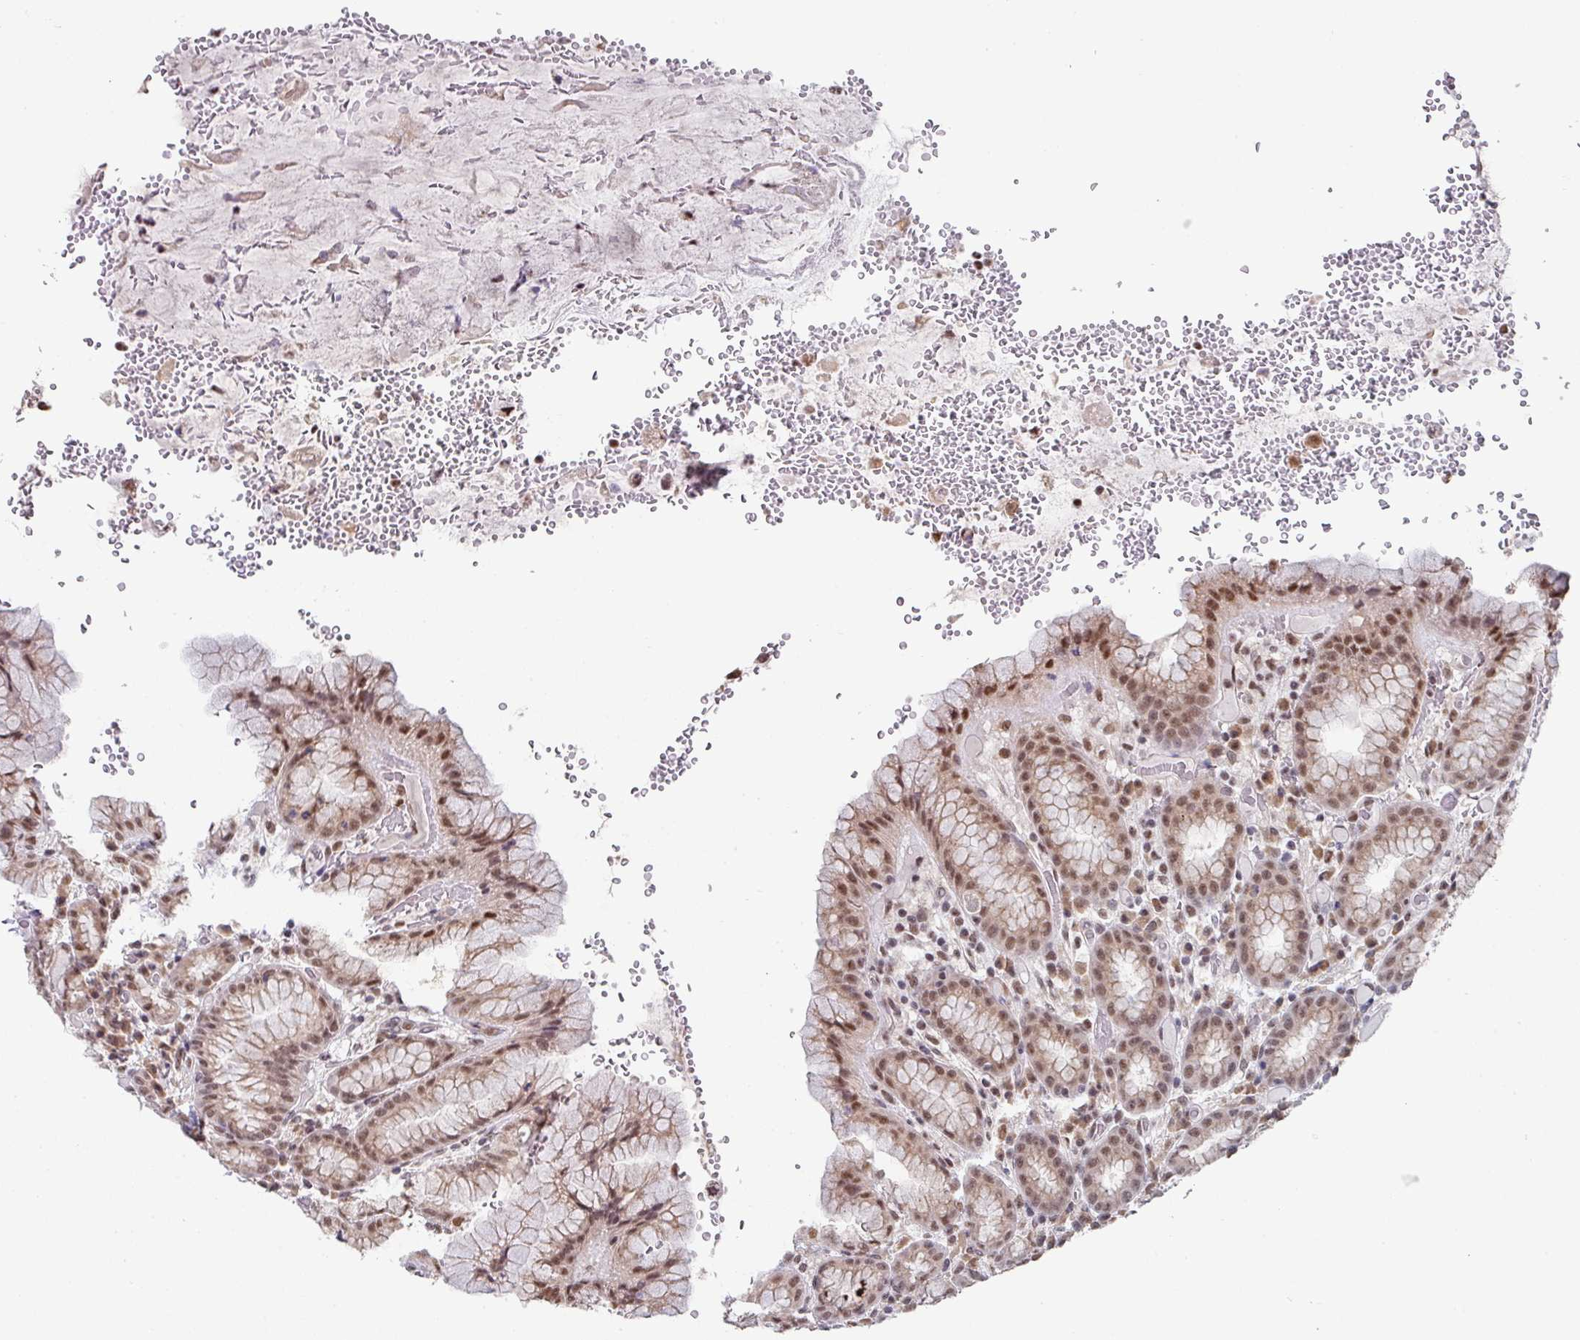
{"staining": {"intensity": "moderate", "quantity": ">75%", "location": "nuclear"}, "tissue": "stomach", "cell_type": "Glandular cells", "image_type": "normal", "snomed": [{"axis": "morphology", "description": "Normal tissue, NOS"}, {"axis": "topography", "description": "Stomach, upper"}], "caption": "Glandular cells display medium levels of moderate nuclear positivity in approximately >75% of cells in unremarkable stomach. (DAB (3,3'-diaminobenzidine) IHC, brown staining for protein, blue staining for nuclei).", "gene": "TMED5", "patient": {"sex": "male", "age": 52}}